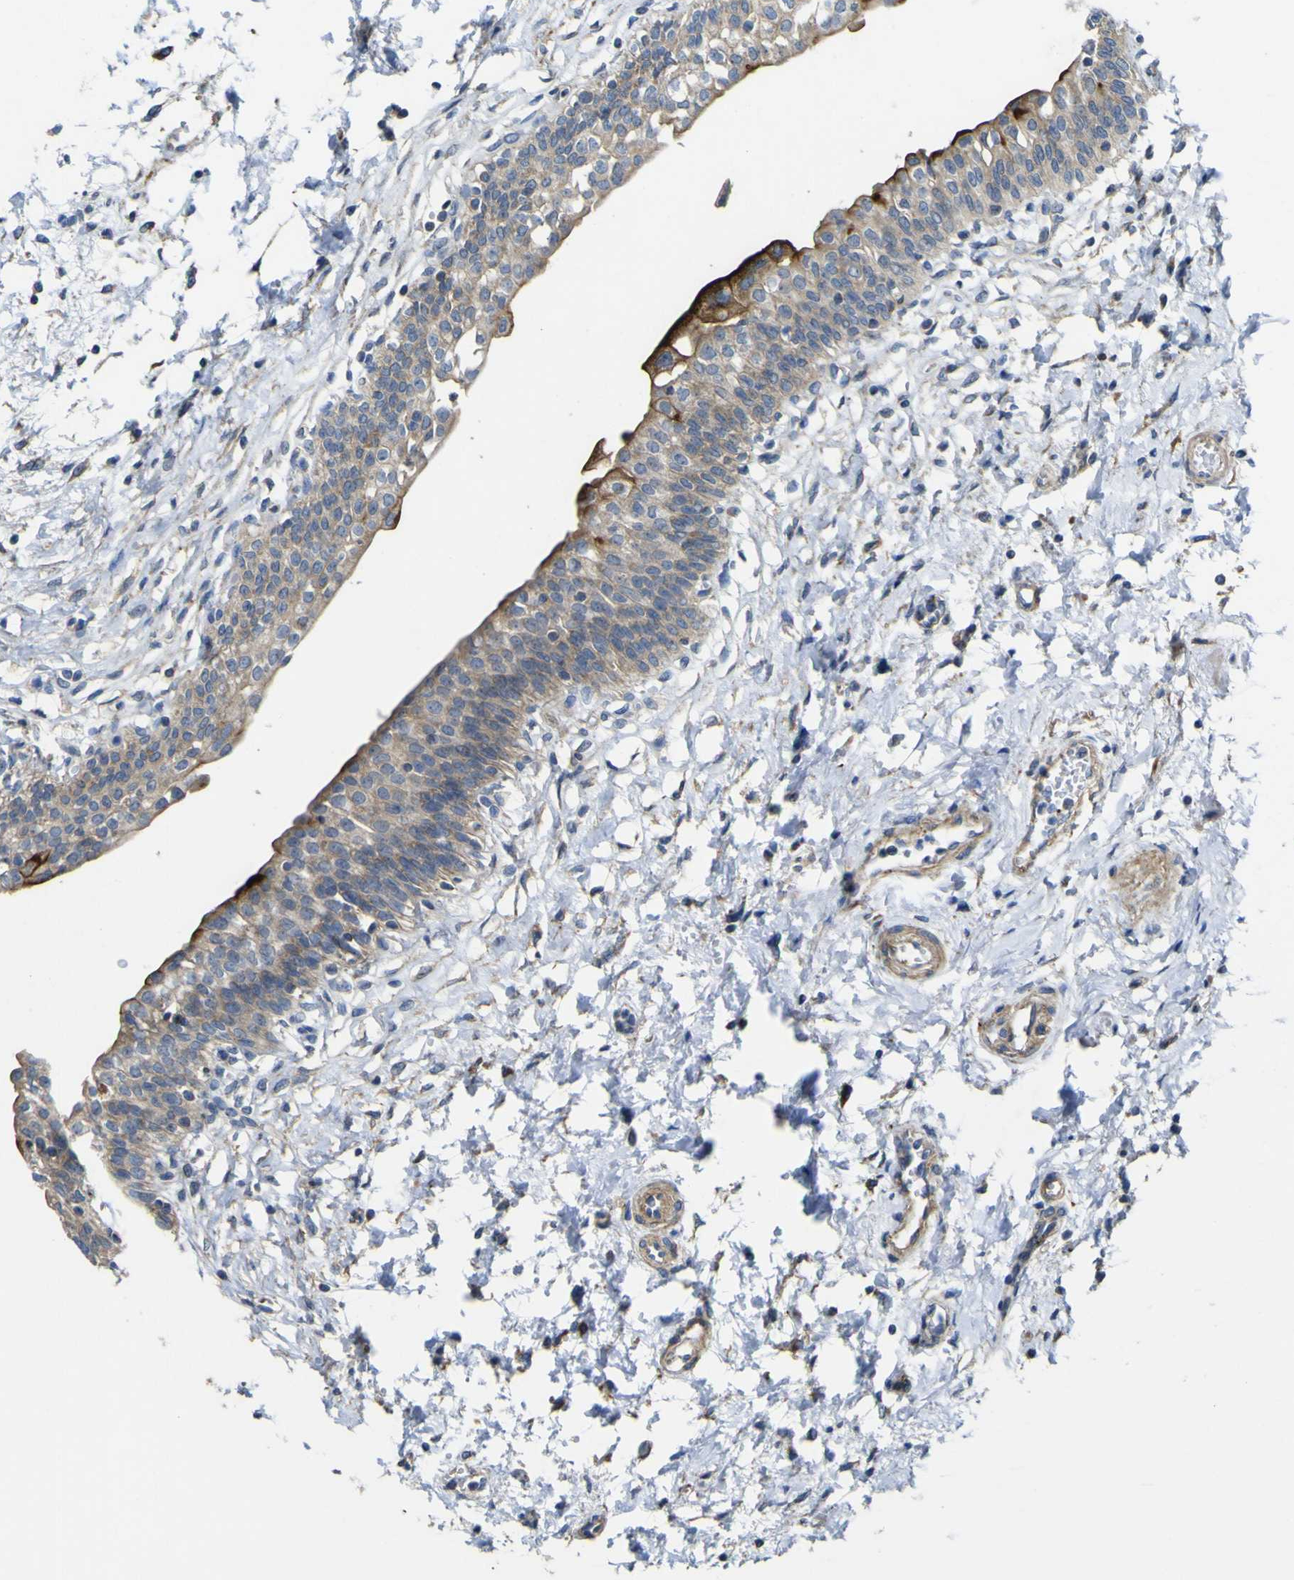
{"staining": {"intensity": "weak", "quantity": ">75%", "location": "cytoplasmic/membranous"}, "tissue": "urinary bladder", "cell_type": "Urothelial cells", "image_type": "normal", "snomed": [{"axis": "morphology", "description": "Normal tissue, NOS"}, {"axis": "topography", "description": "Urinary bladder"}], "caption": "Immunohistochemistry (IHC) (DAB (3,3'-diaminobenzidine)) staining of normal human urinary bladder exhibits weak cytoplasmic/membranous protein positivity in about >75% of urothelial cells. (DAB = brown stain, brightfield microscopy at high magnification).", "gene": "ALDH18A1", "patient": {"sex": "male", "age": 55}}